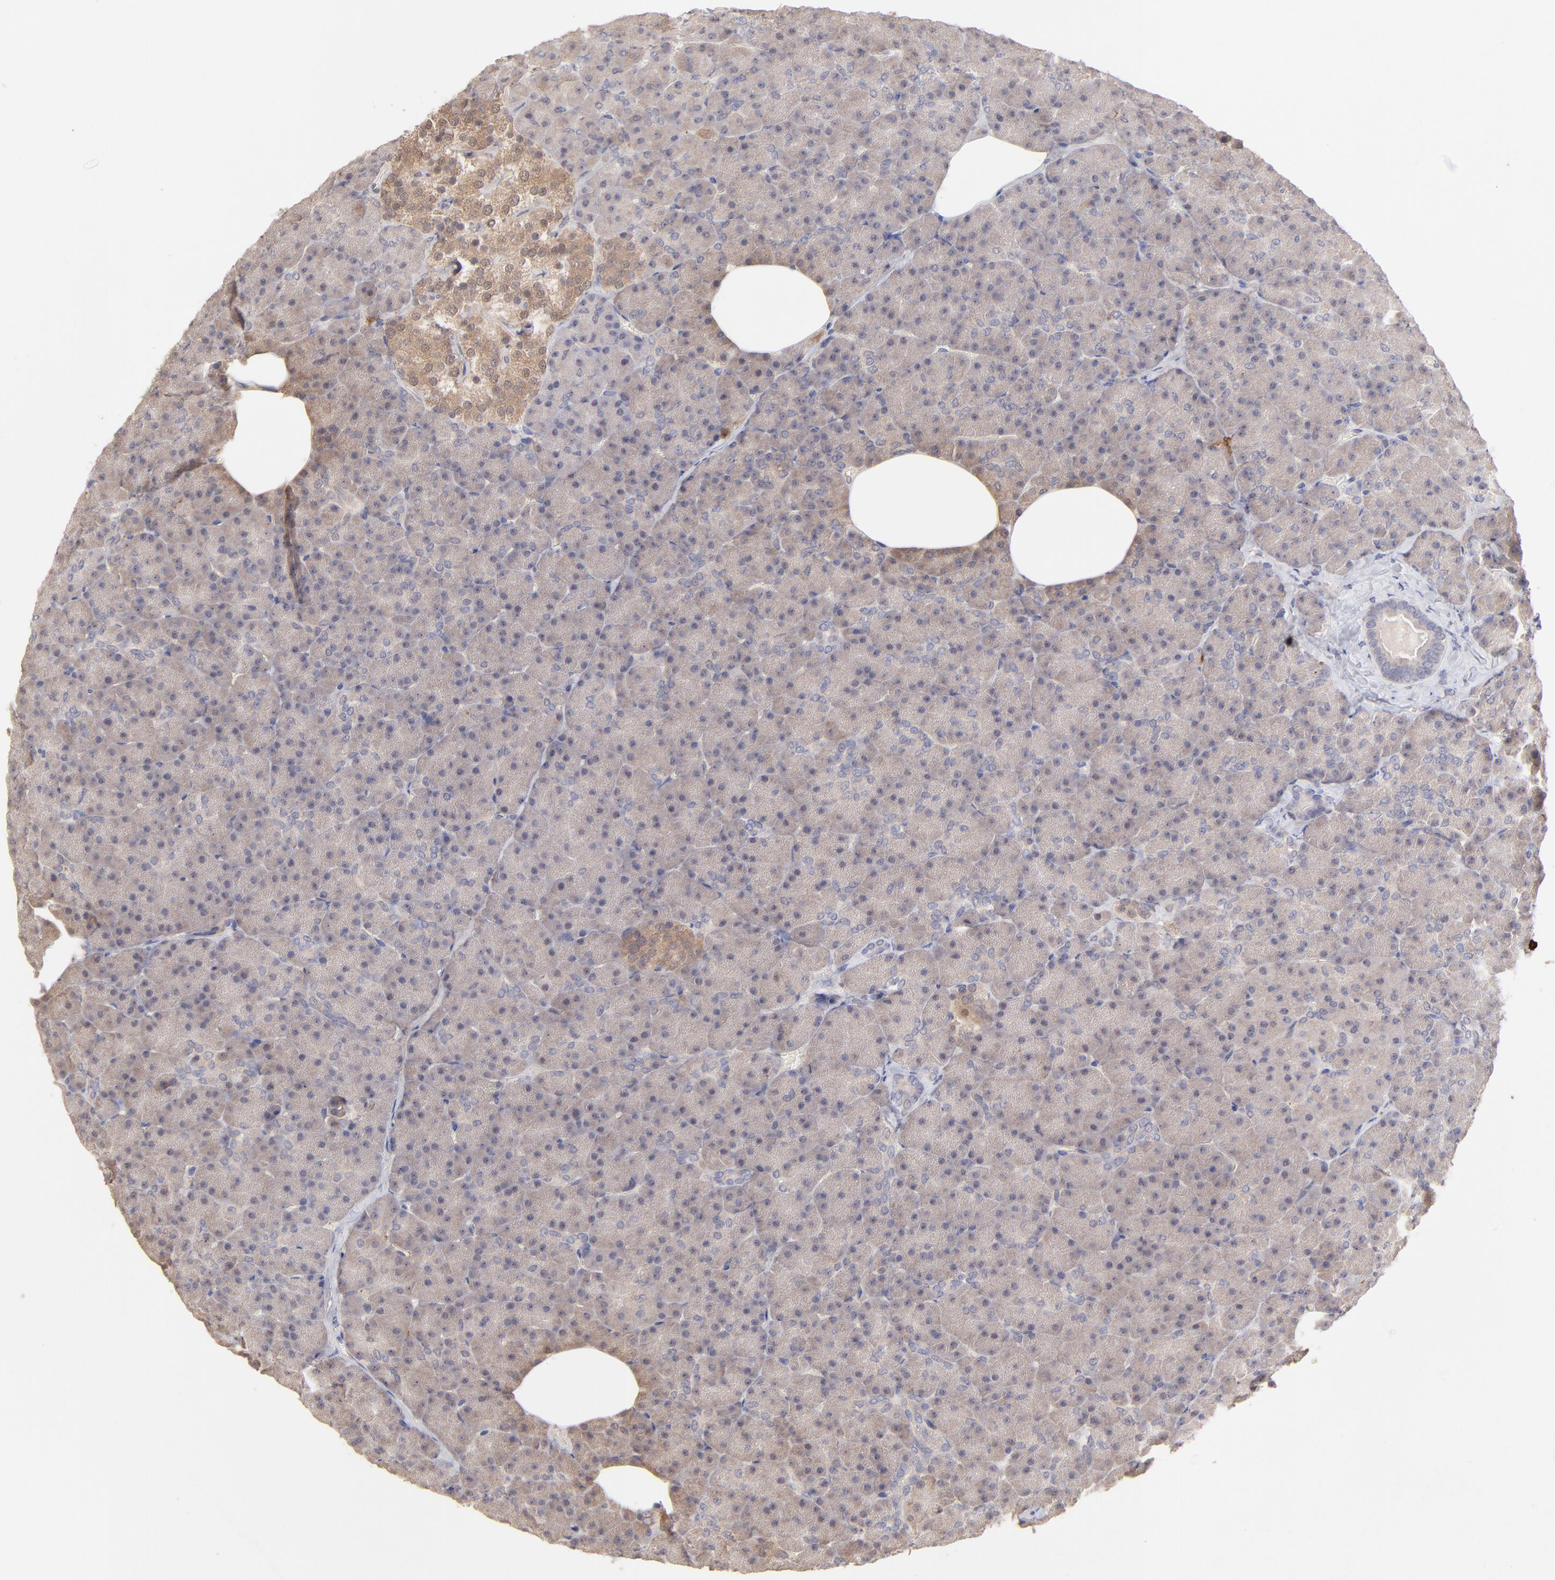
{"staining": {"intensity": "weak", "quantity": ">75%", "location": "cytoplasmic/membranous"}, "tissue": "pancreas", "cell_type": "Exocrine glandular cells", "image_type": "normal", "snomed": [{"axis": "morphology", "description": "Normal tissue, NOS"}, {"axis": "topography", "description": "Pancreas"}], "caption": "About >75% of exocrine glandular cells in benign human pancreas show weak cytoplasmic/membranous protein staining as visualized by brown immunohistochemical staining.", "gene": "PSMD14", "patient": {"sex": "female", "age": 35}}